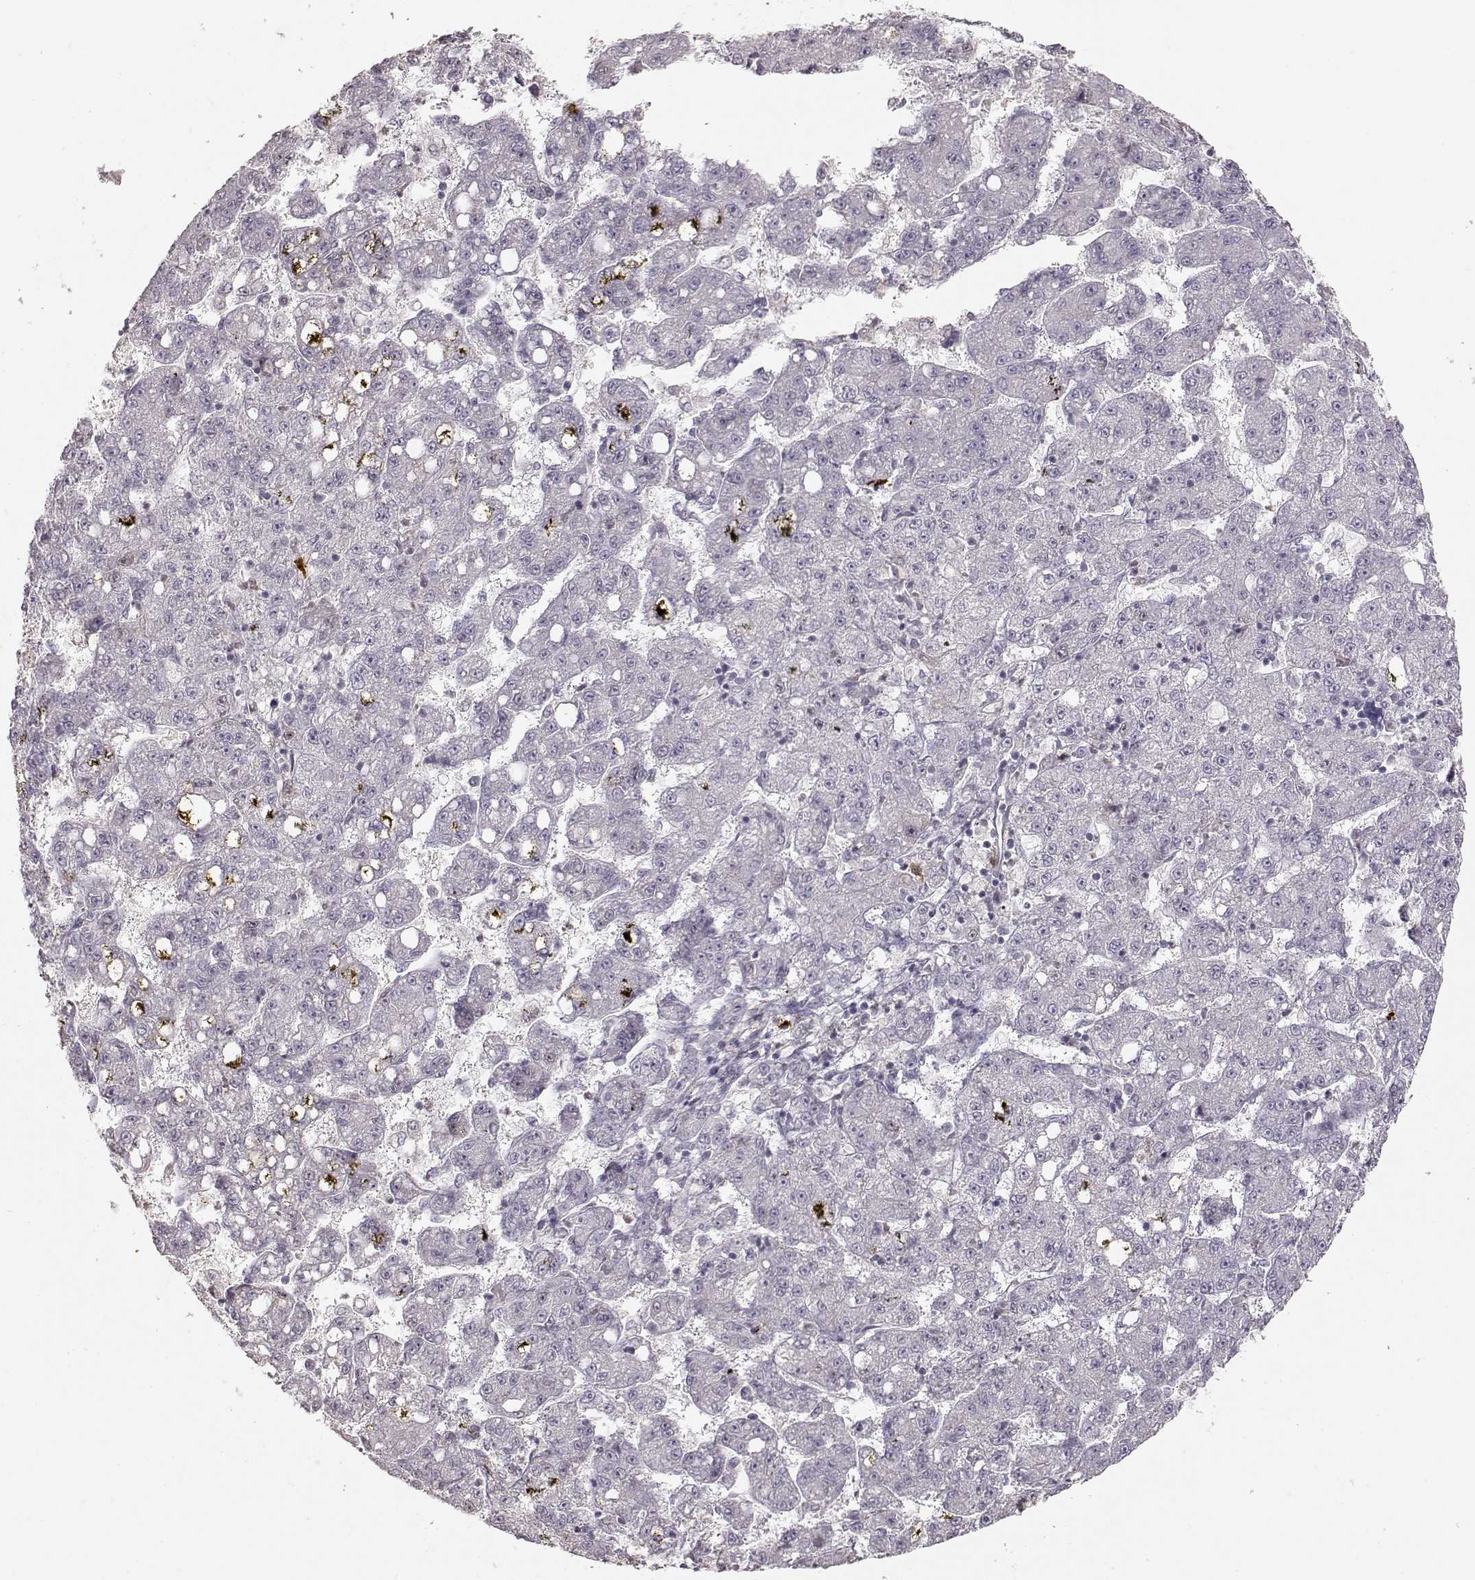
{"staining": {"intensity": "negative", "quantity": "none", "location": "none"}, "tissue": "liver cancer", "cell_type": "Tumor cells", "image_type": "cancer", "snomed": [{"axis": "morphology", "description": "Carcinoma, Hepatocellular, NOS"}, {"axis": "topography", "description": "Liver"}], "caption": "Immunohistochemistry (IHC) photomicrograph of liver cancer (hepatocellular carcinoma) stained for a protein (brown), which reveals no staining in tumor cells.", "gene": "S100B", "patient": {"sex": "female", "age": 65}}